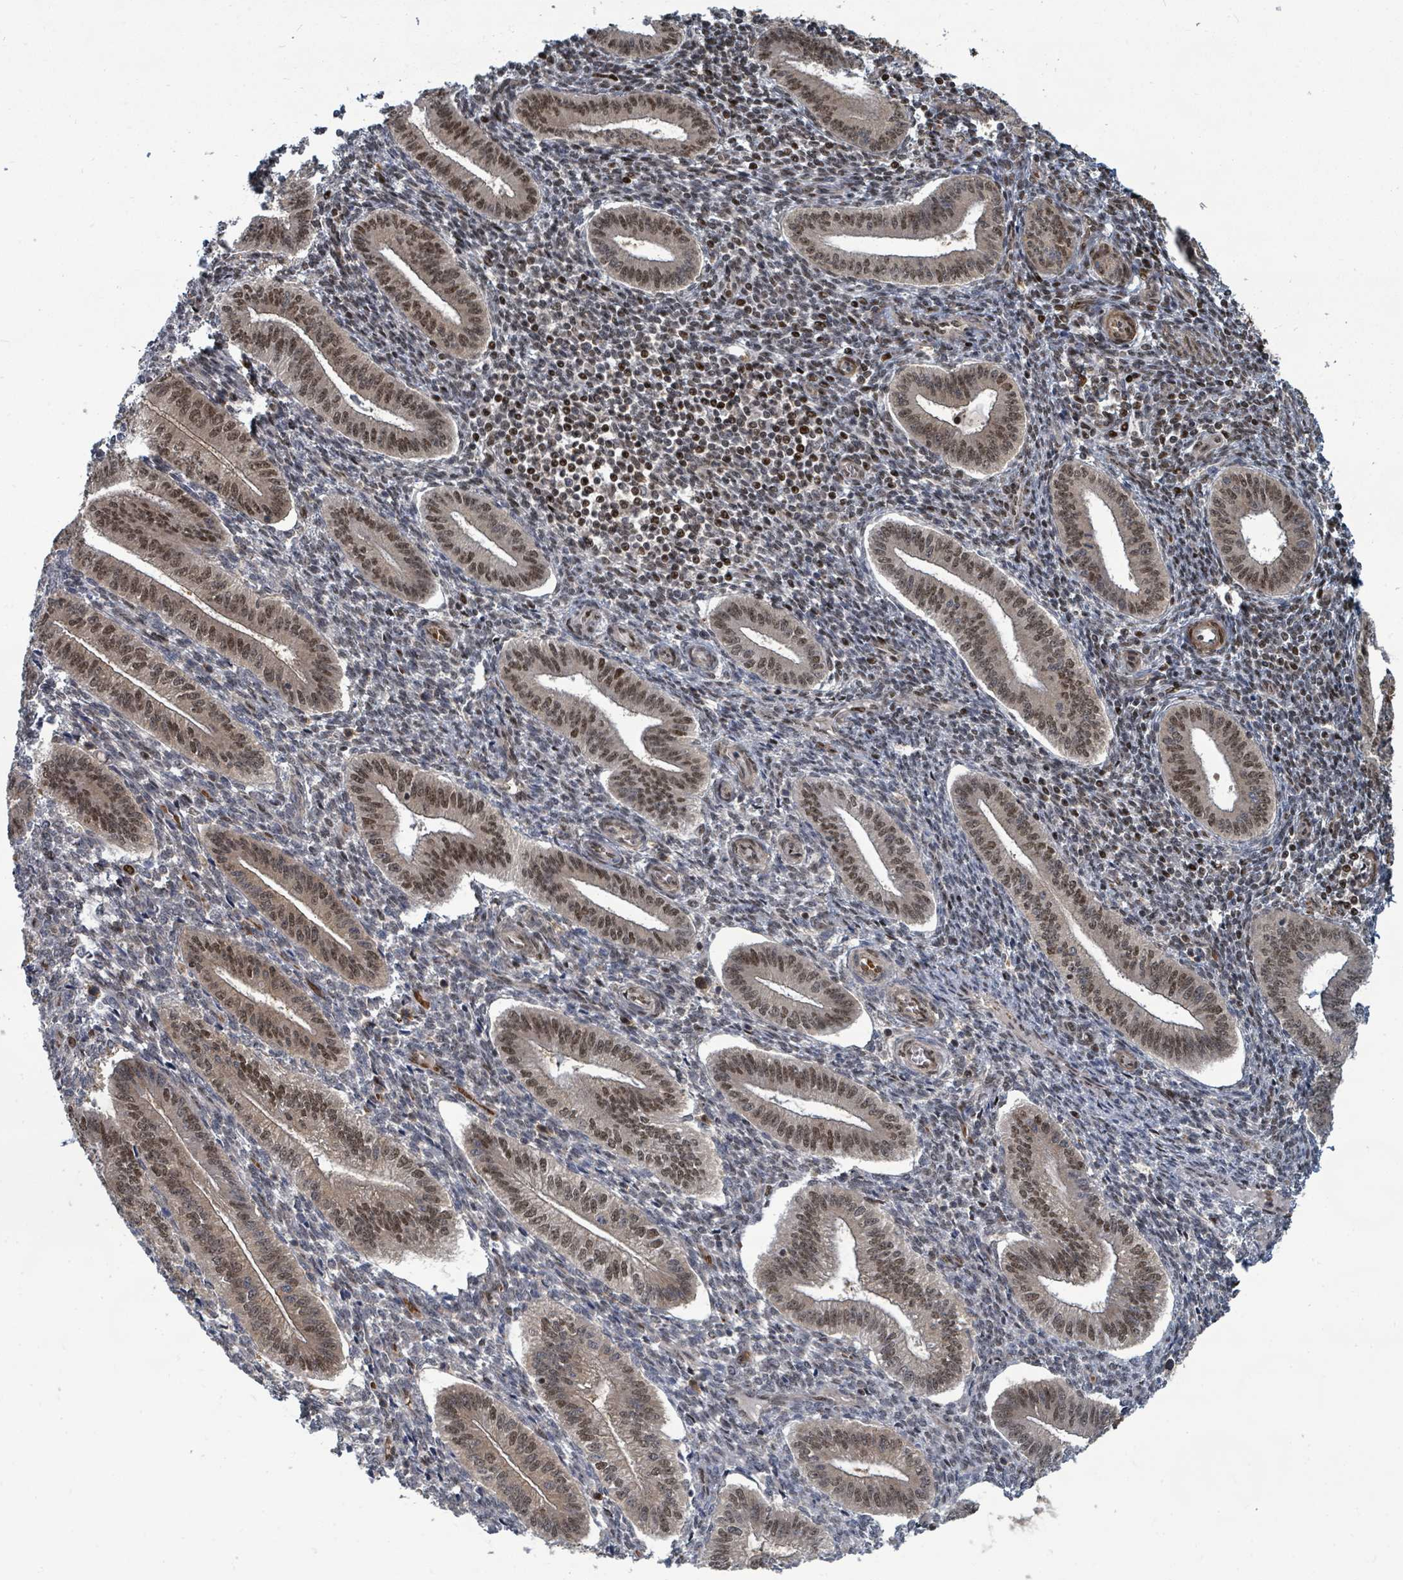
{"staining": {"intensity": "weak", "quantity": "25%-75%", "location": "nuclear"}, "tissue": "endometrium", "cell_type": "Cells in endometrial stroma", "image_type": "normal", "snomed": [{"axis": "morphology", "description": "Normal tissue, NOS"}, {"axis": "topography", "description": "Endometrium"}], "caption": "An IHC histopathology image of benign tissue is shown. Protein staining in brown labels weak nuclear positivity in endometrium within cells in endometrial stroma.", "gene": "TRDMT1", "patient": {"sex": "female", "age": 34}}